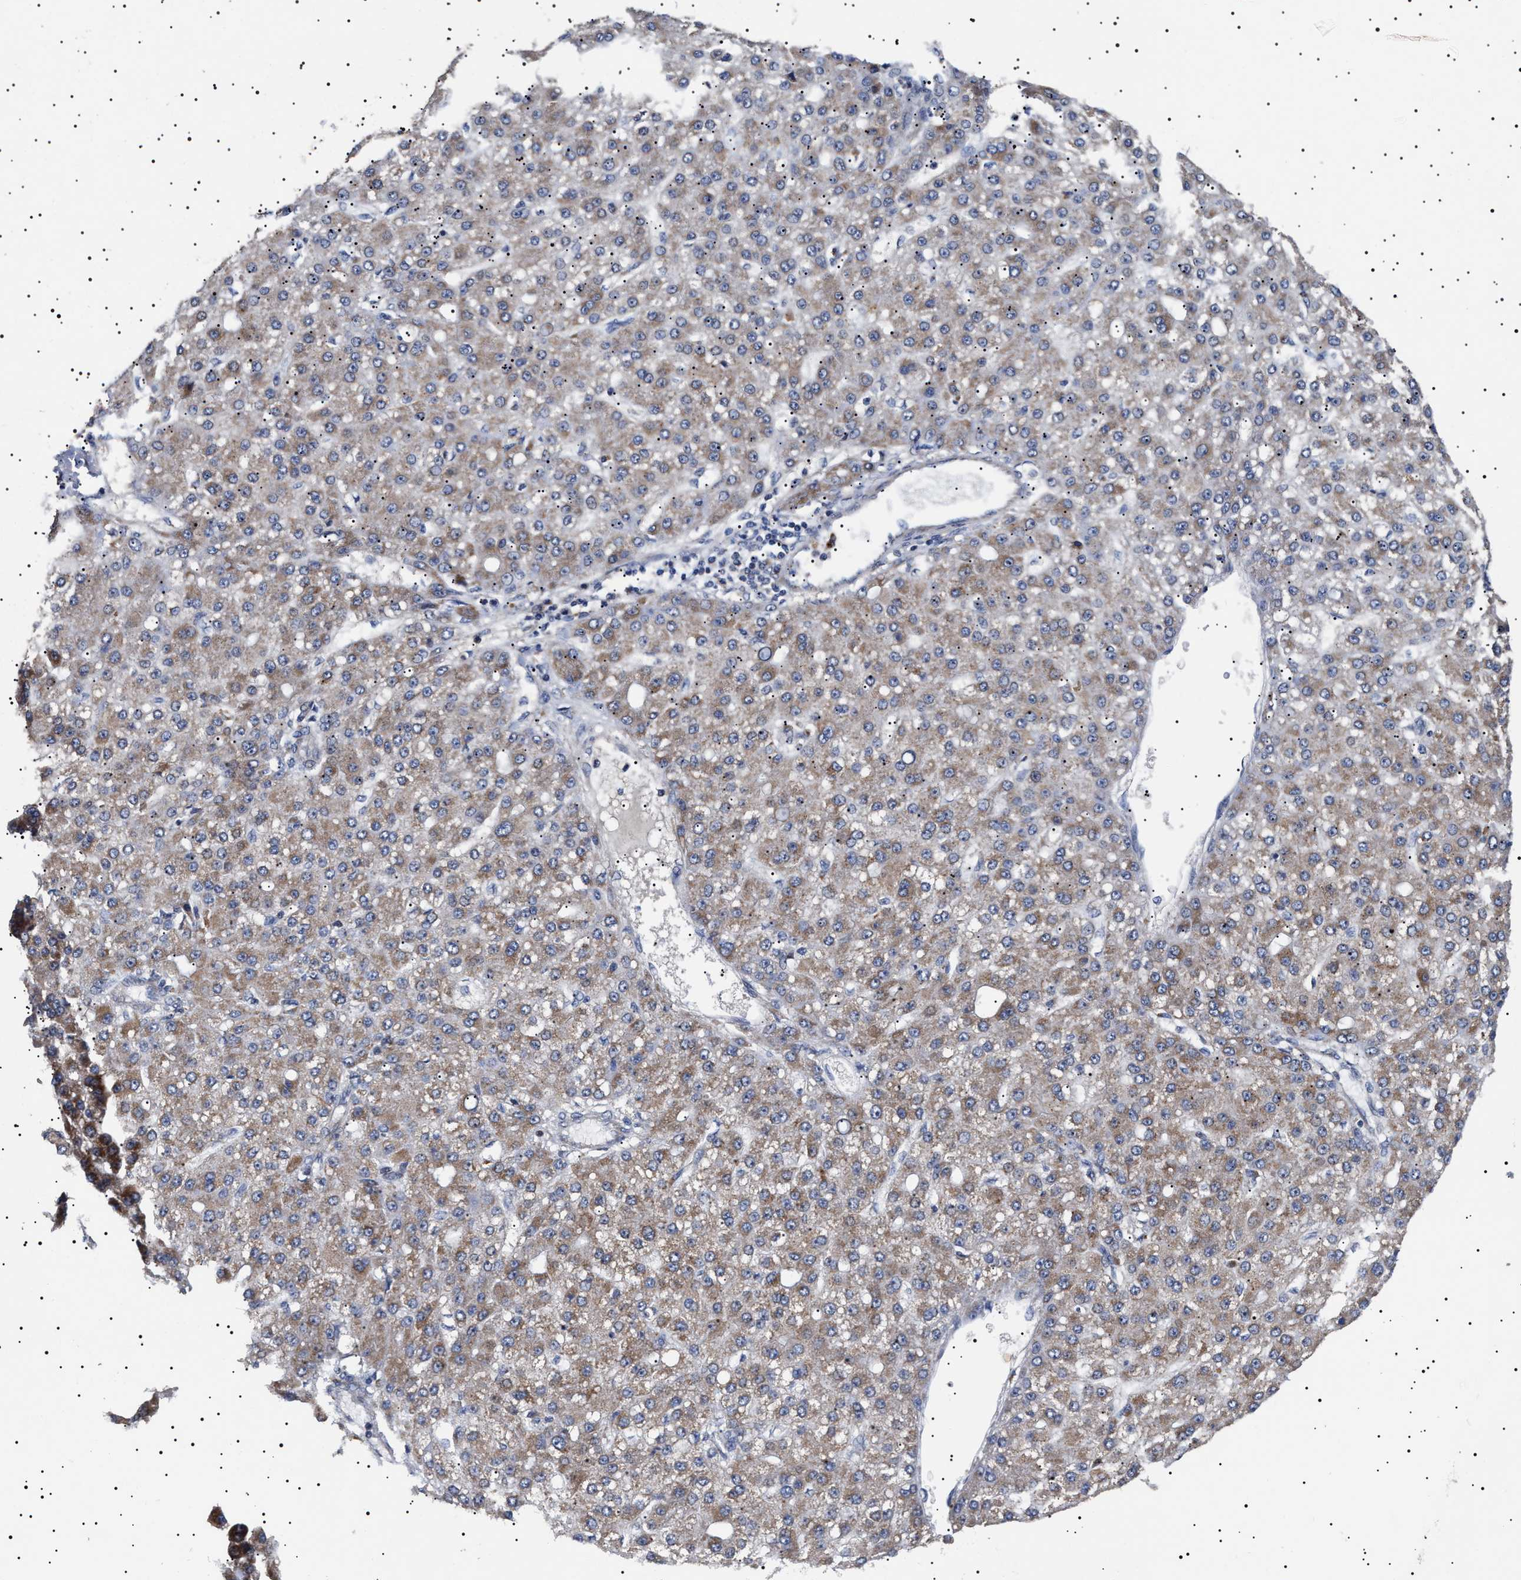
{"staining": {"intensity": "weak", "quantity": "25%-75%", "location": "cytoplasmic/membranous"}, "tissue": "liver cancer", "cell_type": "Tumor cells", "image_type": "cancer", "snomed": [{"axis": "morphology", "description": "Carcinoma, Hepatocellular, NOS"}, {"axis": "topography", "description": "Liver"}], "caption": "Liver hepatocellular carcinoma stained with a brown dye exhibits weak cytoplasmic/membranous positive staining in approximately 25%-75% of tumor cells.", "gene": "RAB34", "patient": {"sex": "male", "age": 67}}